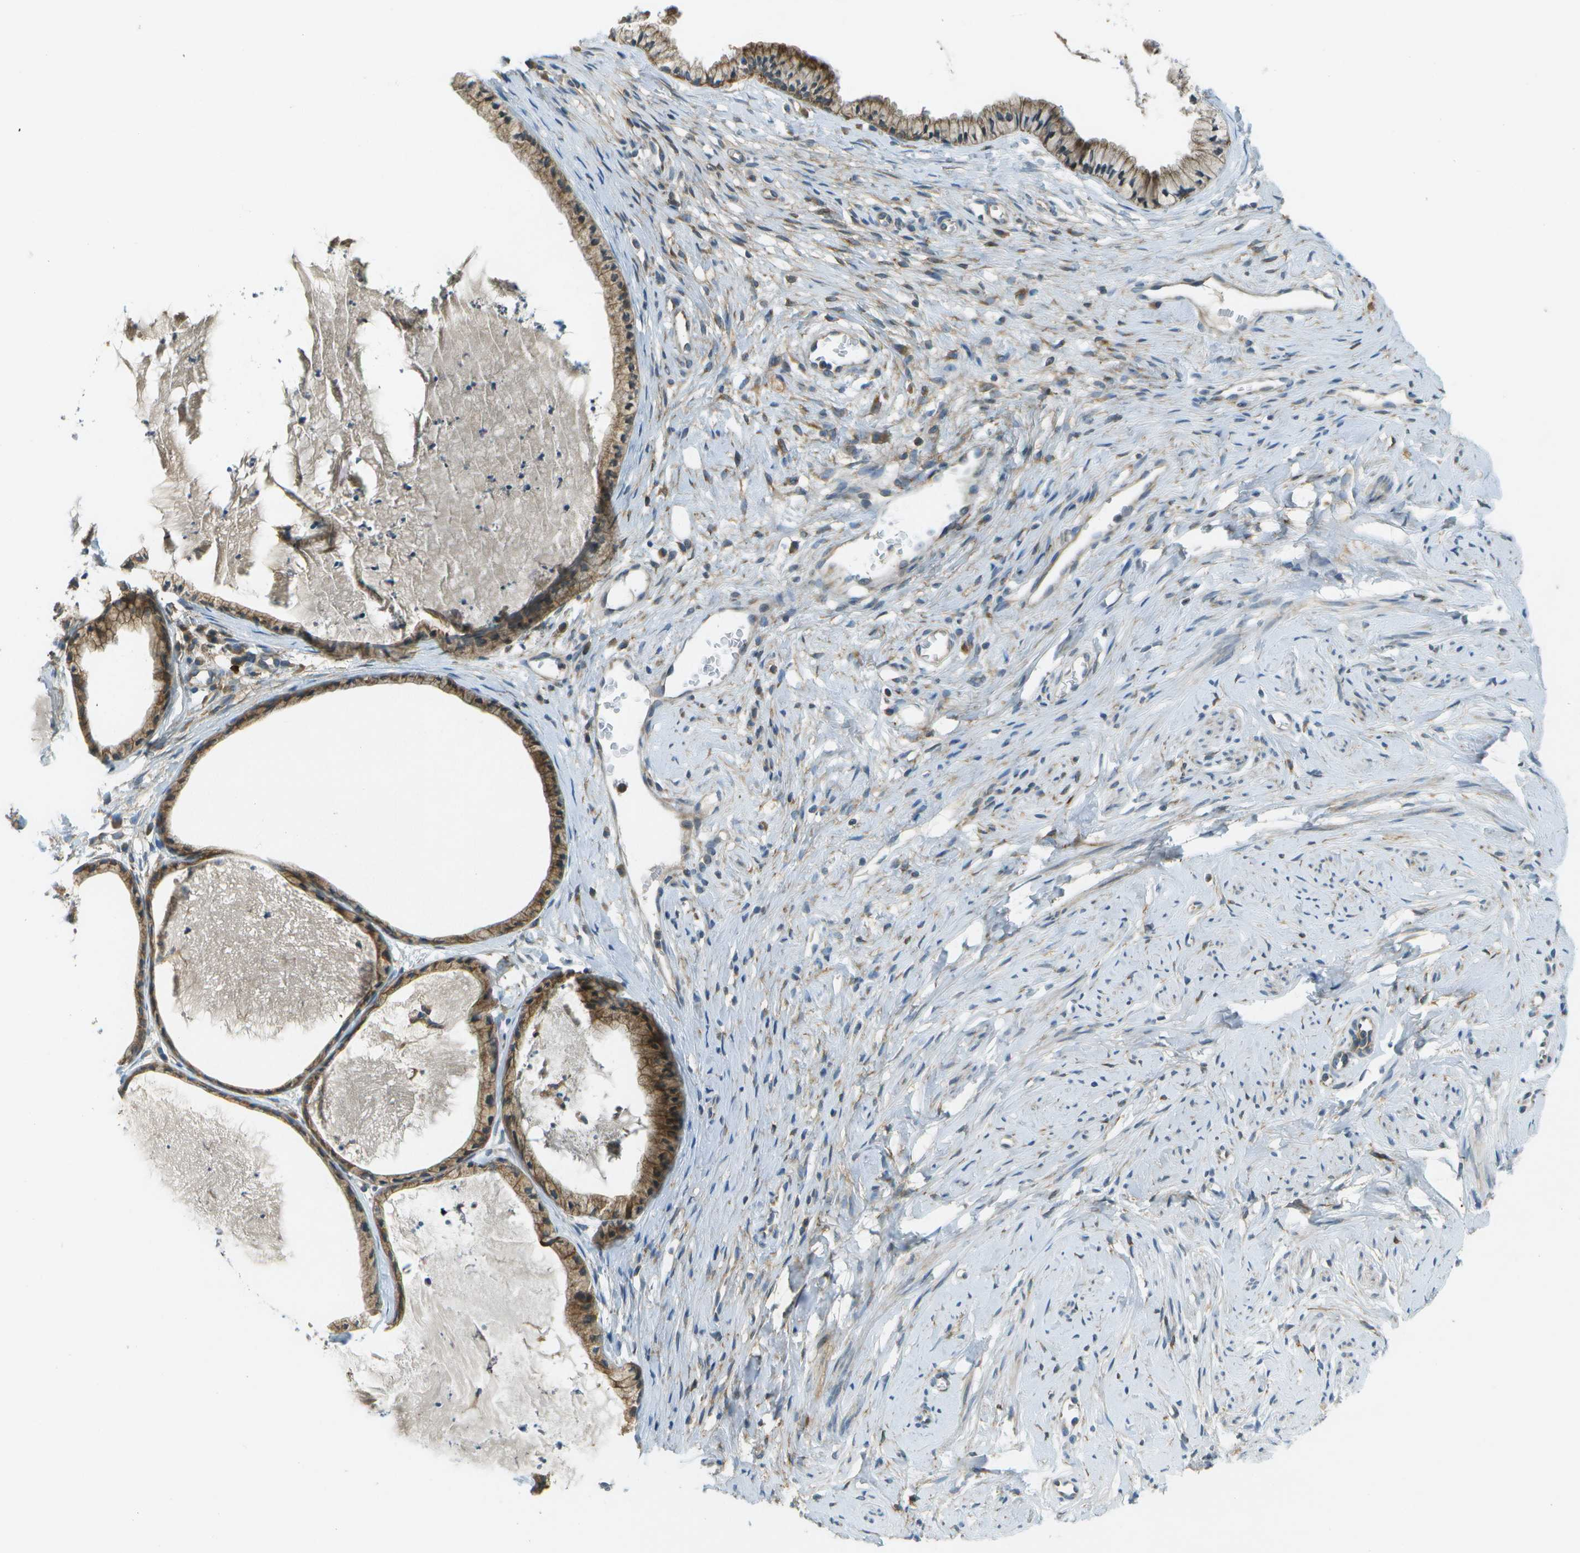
{"staining": {"intensity": "moderate", "quantity": ">75%", "location": "cytoplasmic/membranous"}, "tissue": "cervix", "cell_type": "Glandular cells", "image_type": "normal", "snomed": [{"axis": "morphology", "description": "Normal tissue, NOS"}, {"axis": "topography", "description": "Cervix"}], "caption": "DAB (3,3'-diaminobenzidine) immunohistochemical staining of normal human cervix reveals moderate cytoplasmic/membranous protein positivity in about >75% of glandular cells. (DAB IHC with brightfield microscopy, high magnification).", "gene": "WNK2", "patient": {"sex": "female", "age": 77}}